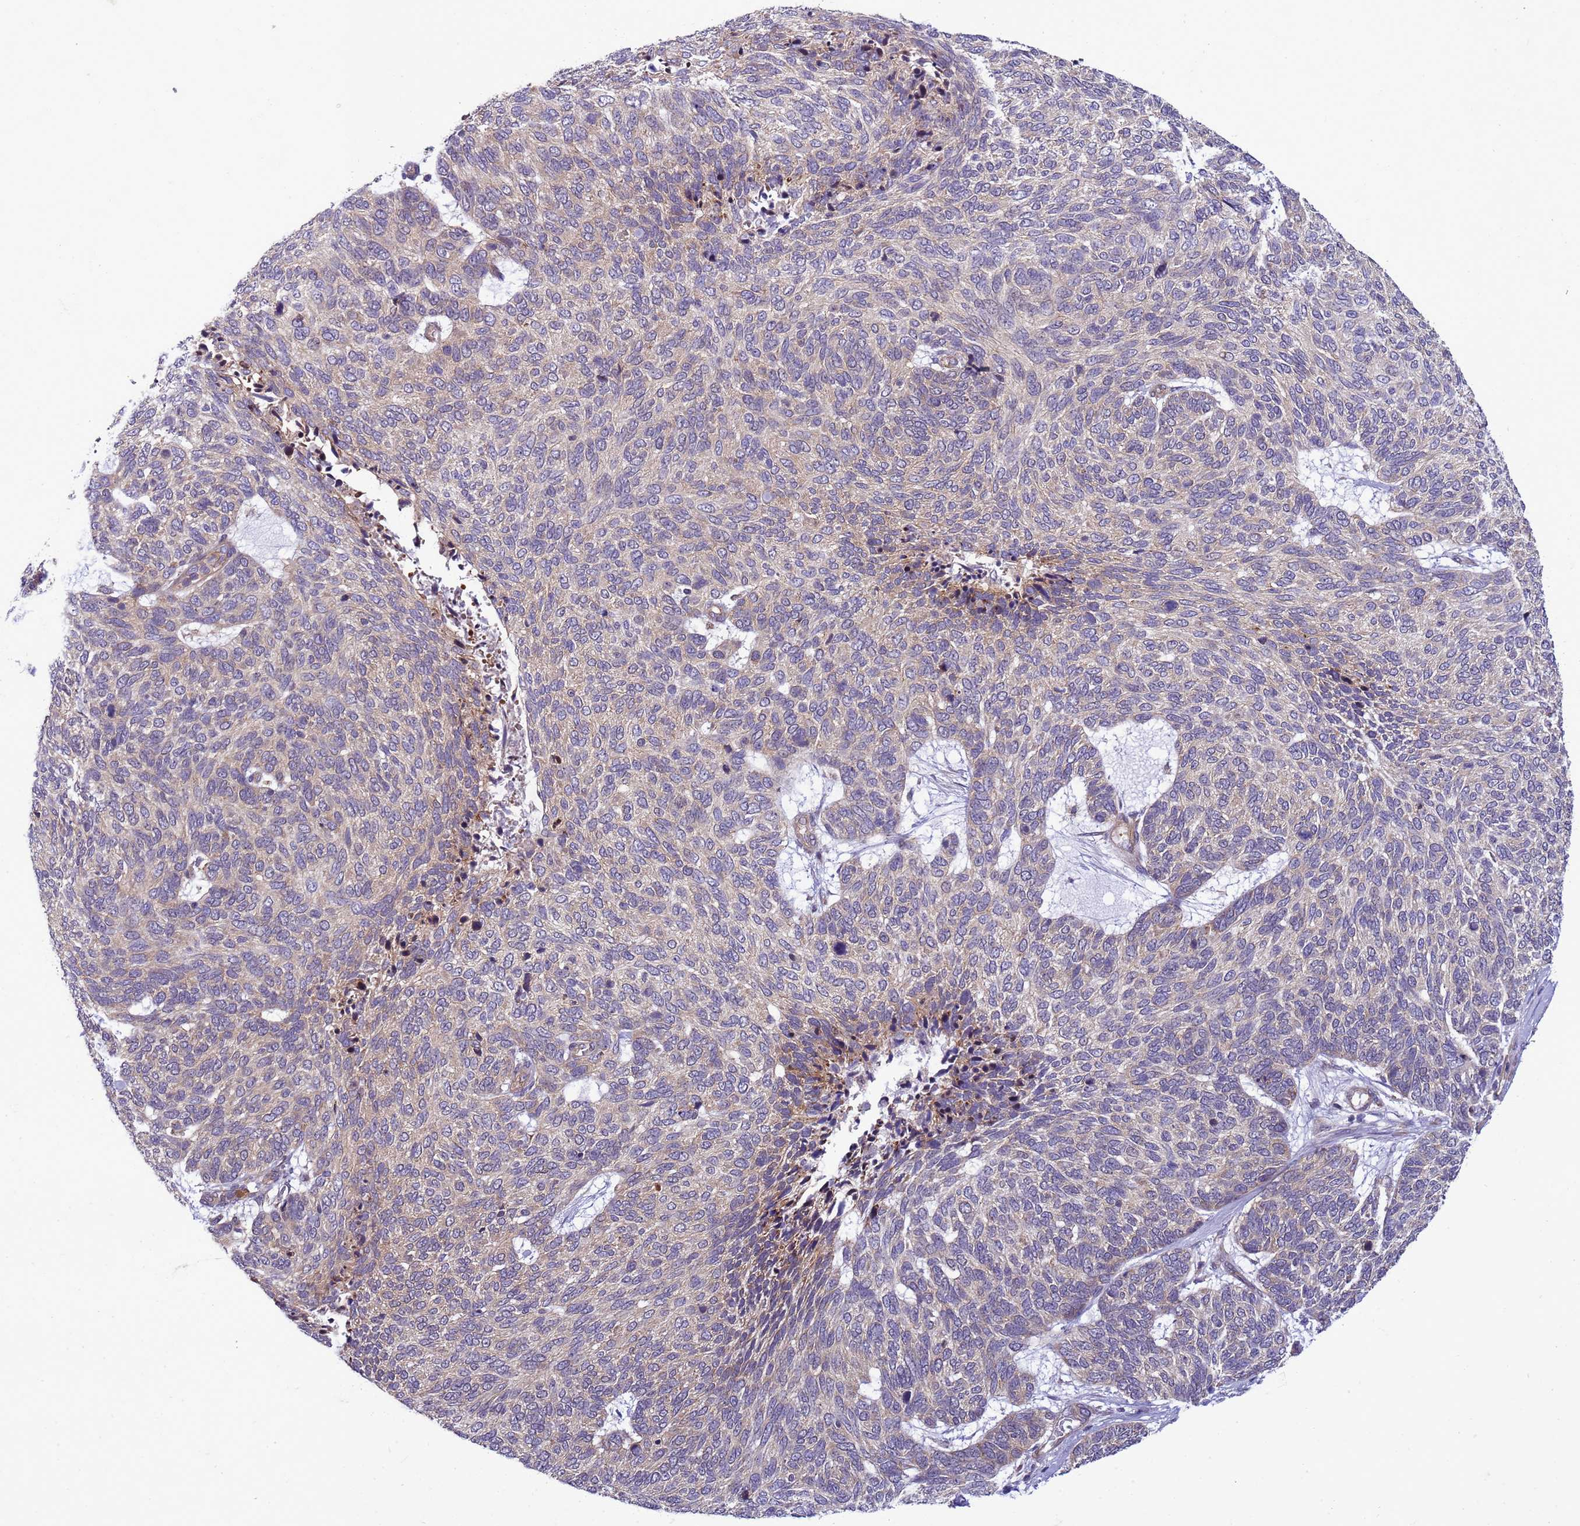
{"staining": {"intensity": "weak", "quantity": "<25%", "location": "cytoplasmic/membranous"}, "tissue": "skin cancer", "cell_type": "Tumor cells", "image_type": "cancer", "snomed": [{"axis": "morphology", "description": "Basal cell carcinoma"}, {"axis": "topography", "description": "Skin"}], "caption": "An image of human skin cancer is negative for staining in tumor cells.", "gene": "GEN1", "patient": {"sex": "female", "age": 65}}